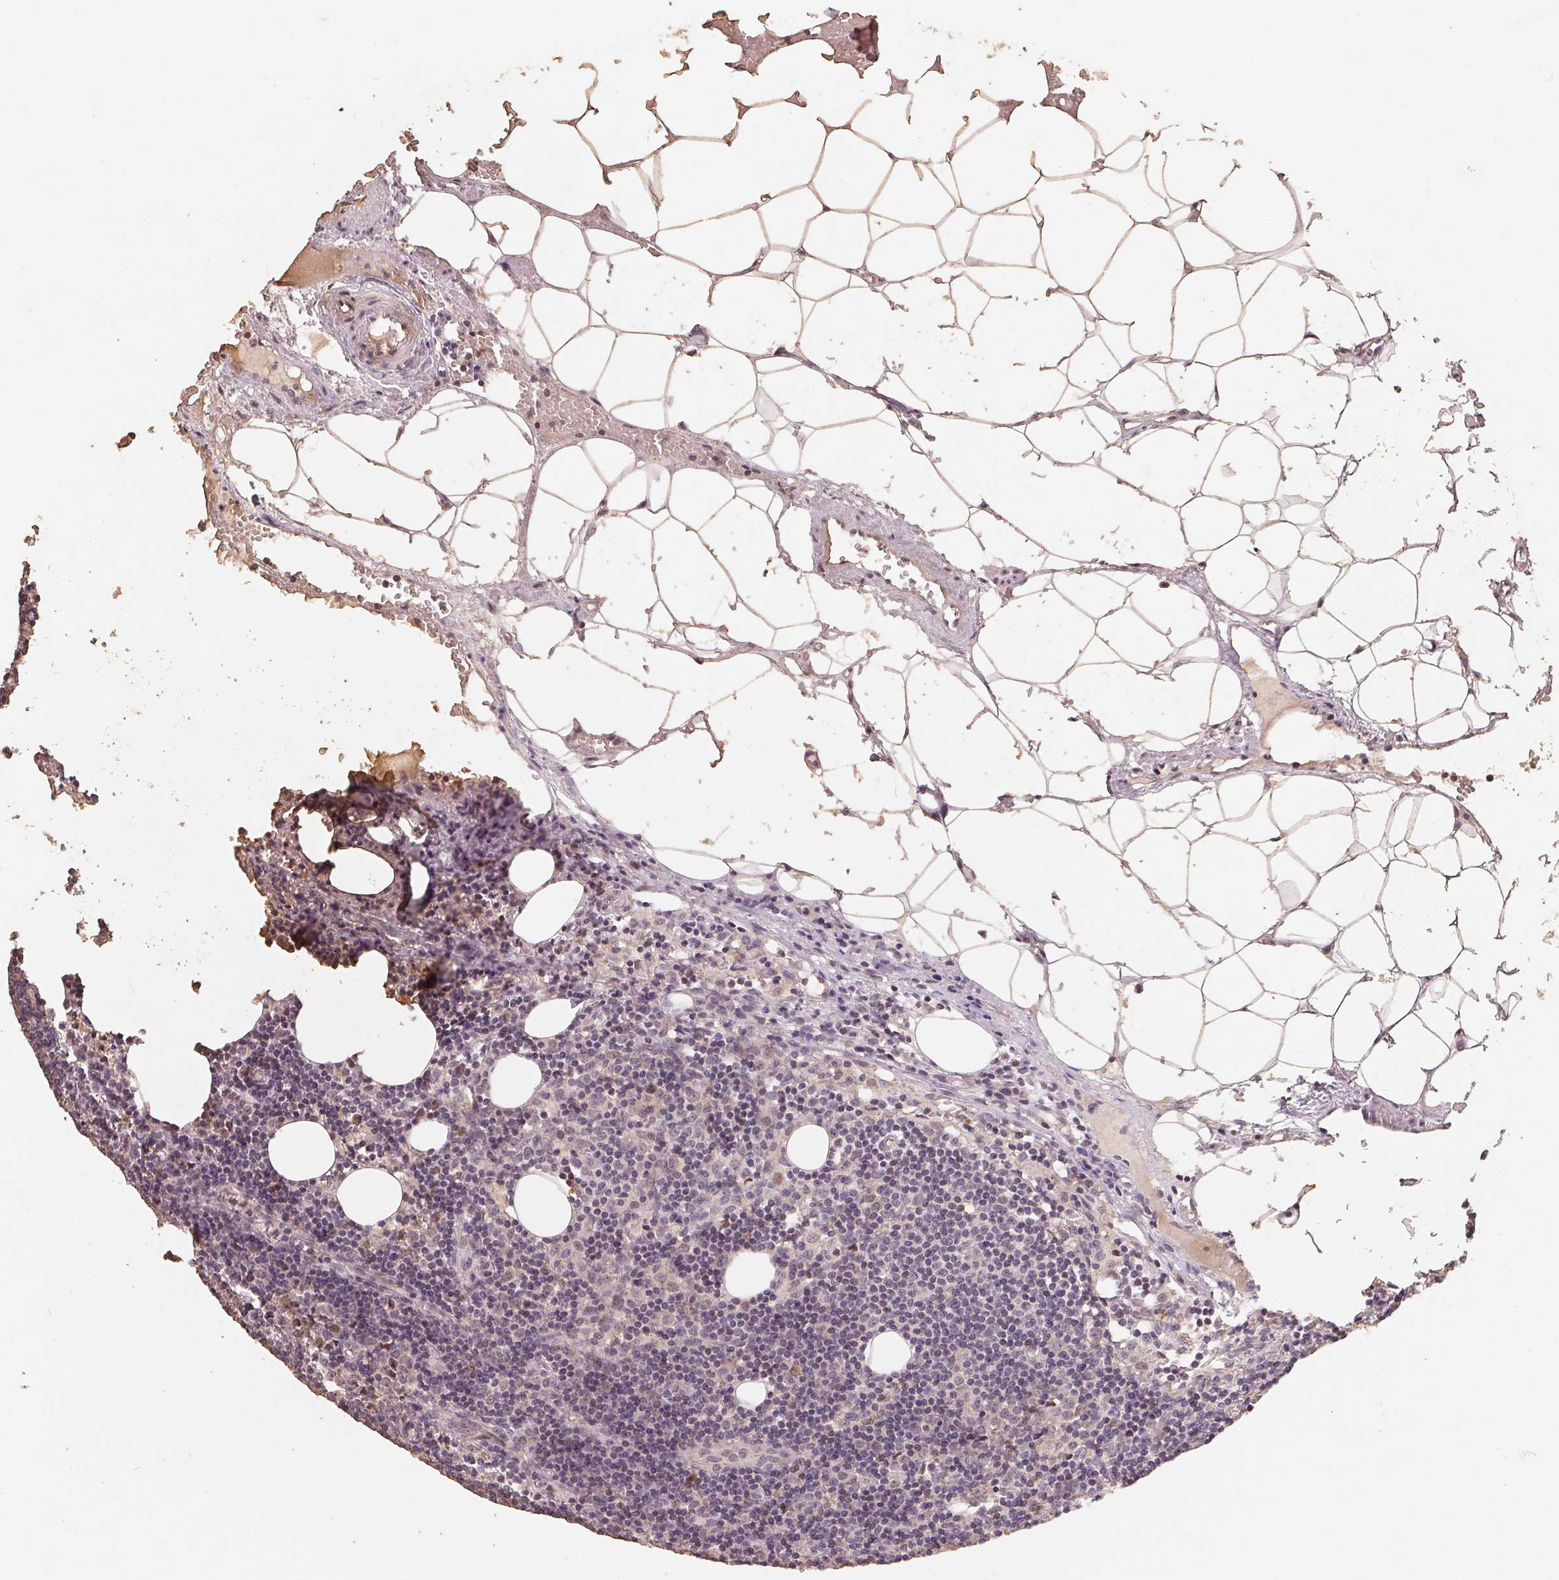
{"staining": {"intensity": "negative", "quantity": "none", "location": "none"}, "tissue": "lymph node", "cell_type": "Germinal center cells", "image_type": "normal", "snomed": [{"axis": "morphology", "description": "Normal tissue, NOS"}, {"axis": "topography", "description": "Lymph node"}], "caption": "Immunohistochemistry micrograph of benign human lymph node stained for a protein (brown), which reveals no positivity in germinal center cells.", "gene": "HMGN3", "patient": {"sex": "female", "age": 41}}